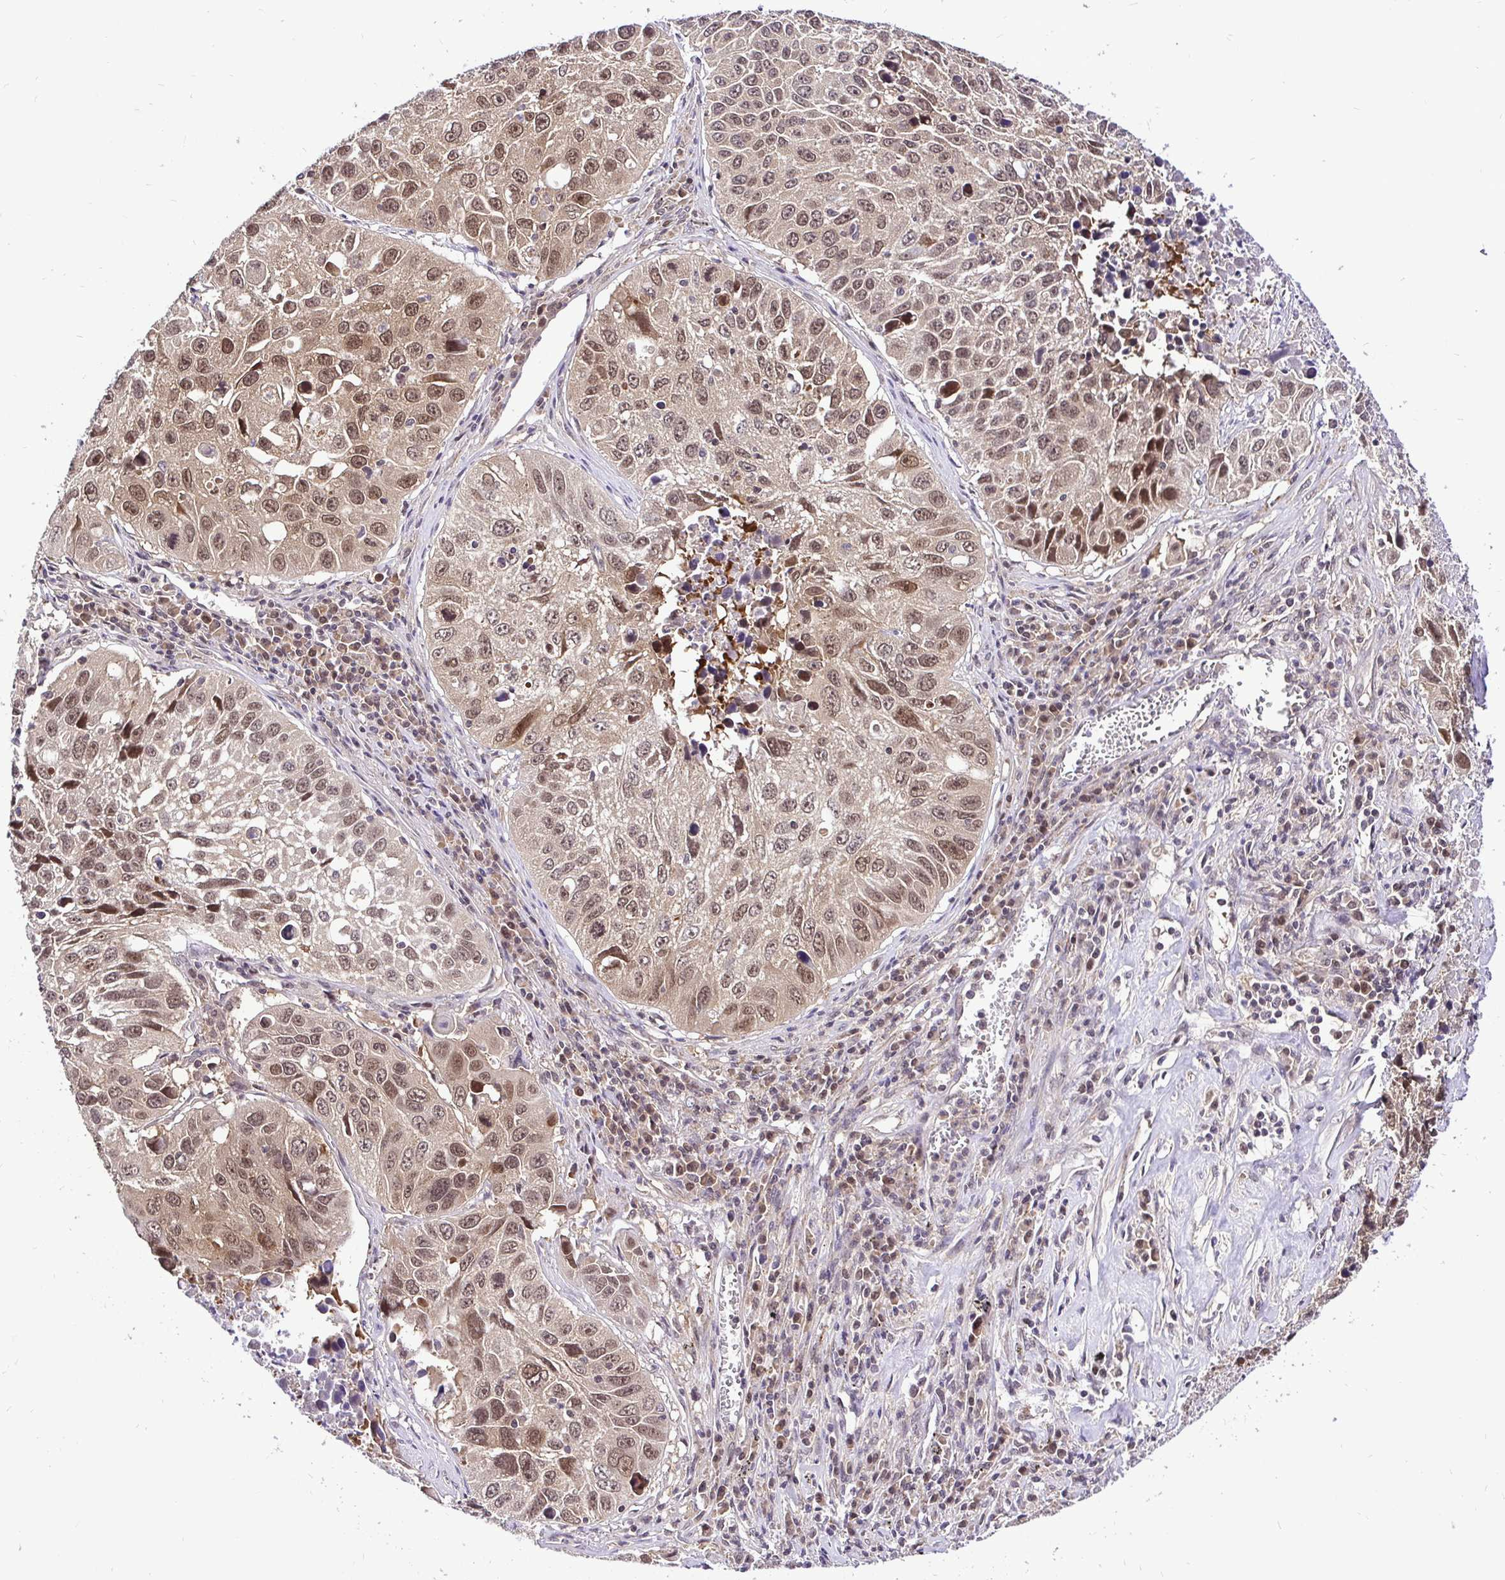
{"staining": {"intensity": "moderate", "quantity": ">75%", "location": "cytoplasmic/membranous,nuclear"}, "tissue": "lung cancer", "cell_type": "Tumor cells", "image_type": "cancer", "snomed": [{"axis": "morphology", "description": "Squamous cell carcinoma, NOS"}, {"axis": "topography", "description": "Lung"}], "caption": "Lung squamous cell carcinoma tissue displays moderate cytoplasmic/membranous and nuclear expression in about >75% of tumor cells", "gene": "UBE2M", "patient": {"sex": "female", "age": 61}}